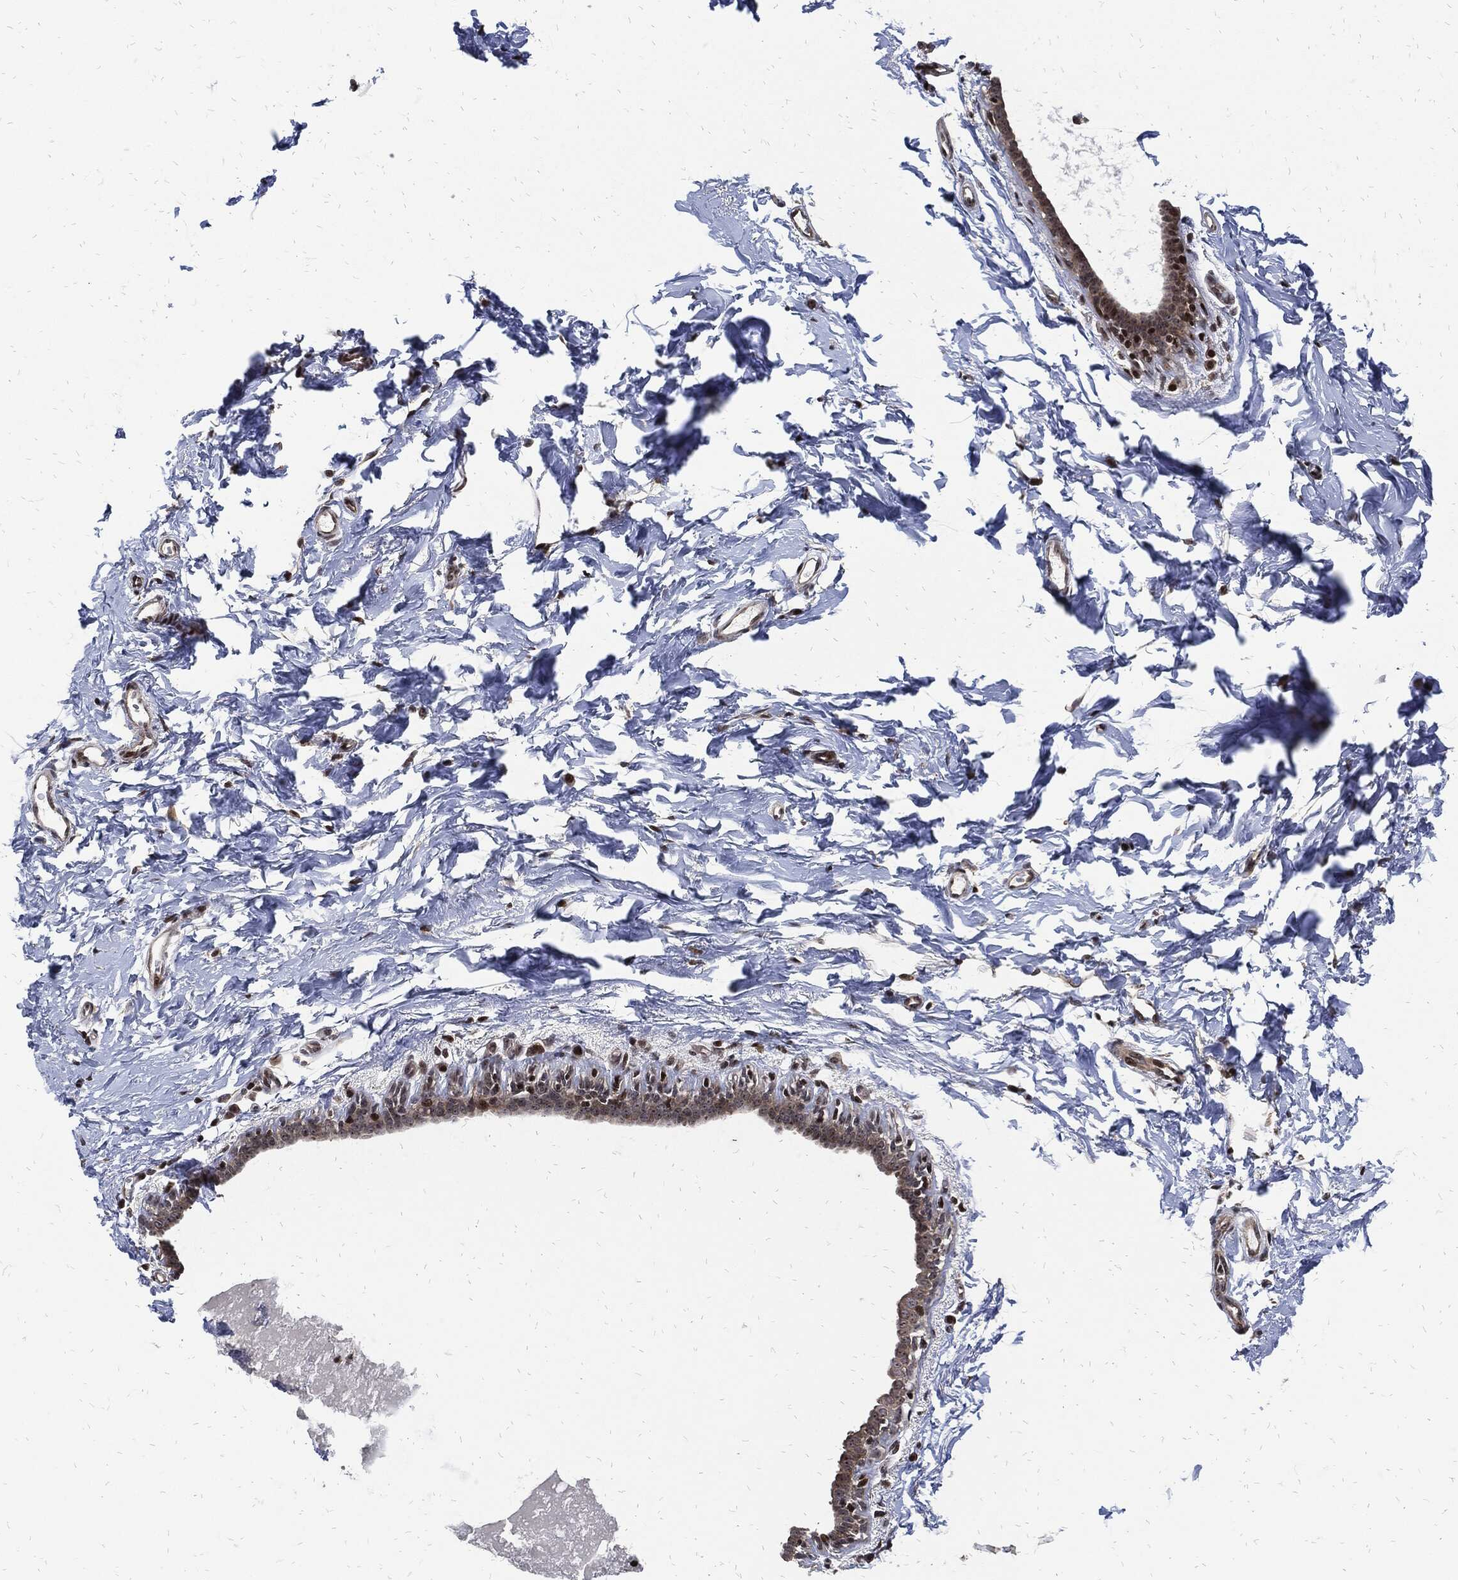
{"staining": {"intensity": "negative", "quantity": "none", "location": "none"}, "tissue": "breast", "cell_type": "Adipocytes", "image_type": "normal", "snomed": [{"axis": "morphology", "description": "Normal tissue, NOS"}, {"axis": "topography", "description": "Breast"}], "caption": "Micrograph shows no significant protein positivity in adipocytes of unremarkable breast. (Brightfield microscopy of DAB (3,3'-diaminobenzidine) IHC at high magnification).", "gene": "ZNF775", "patient": {"sex": "female", "age": 37}}